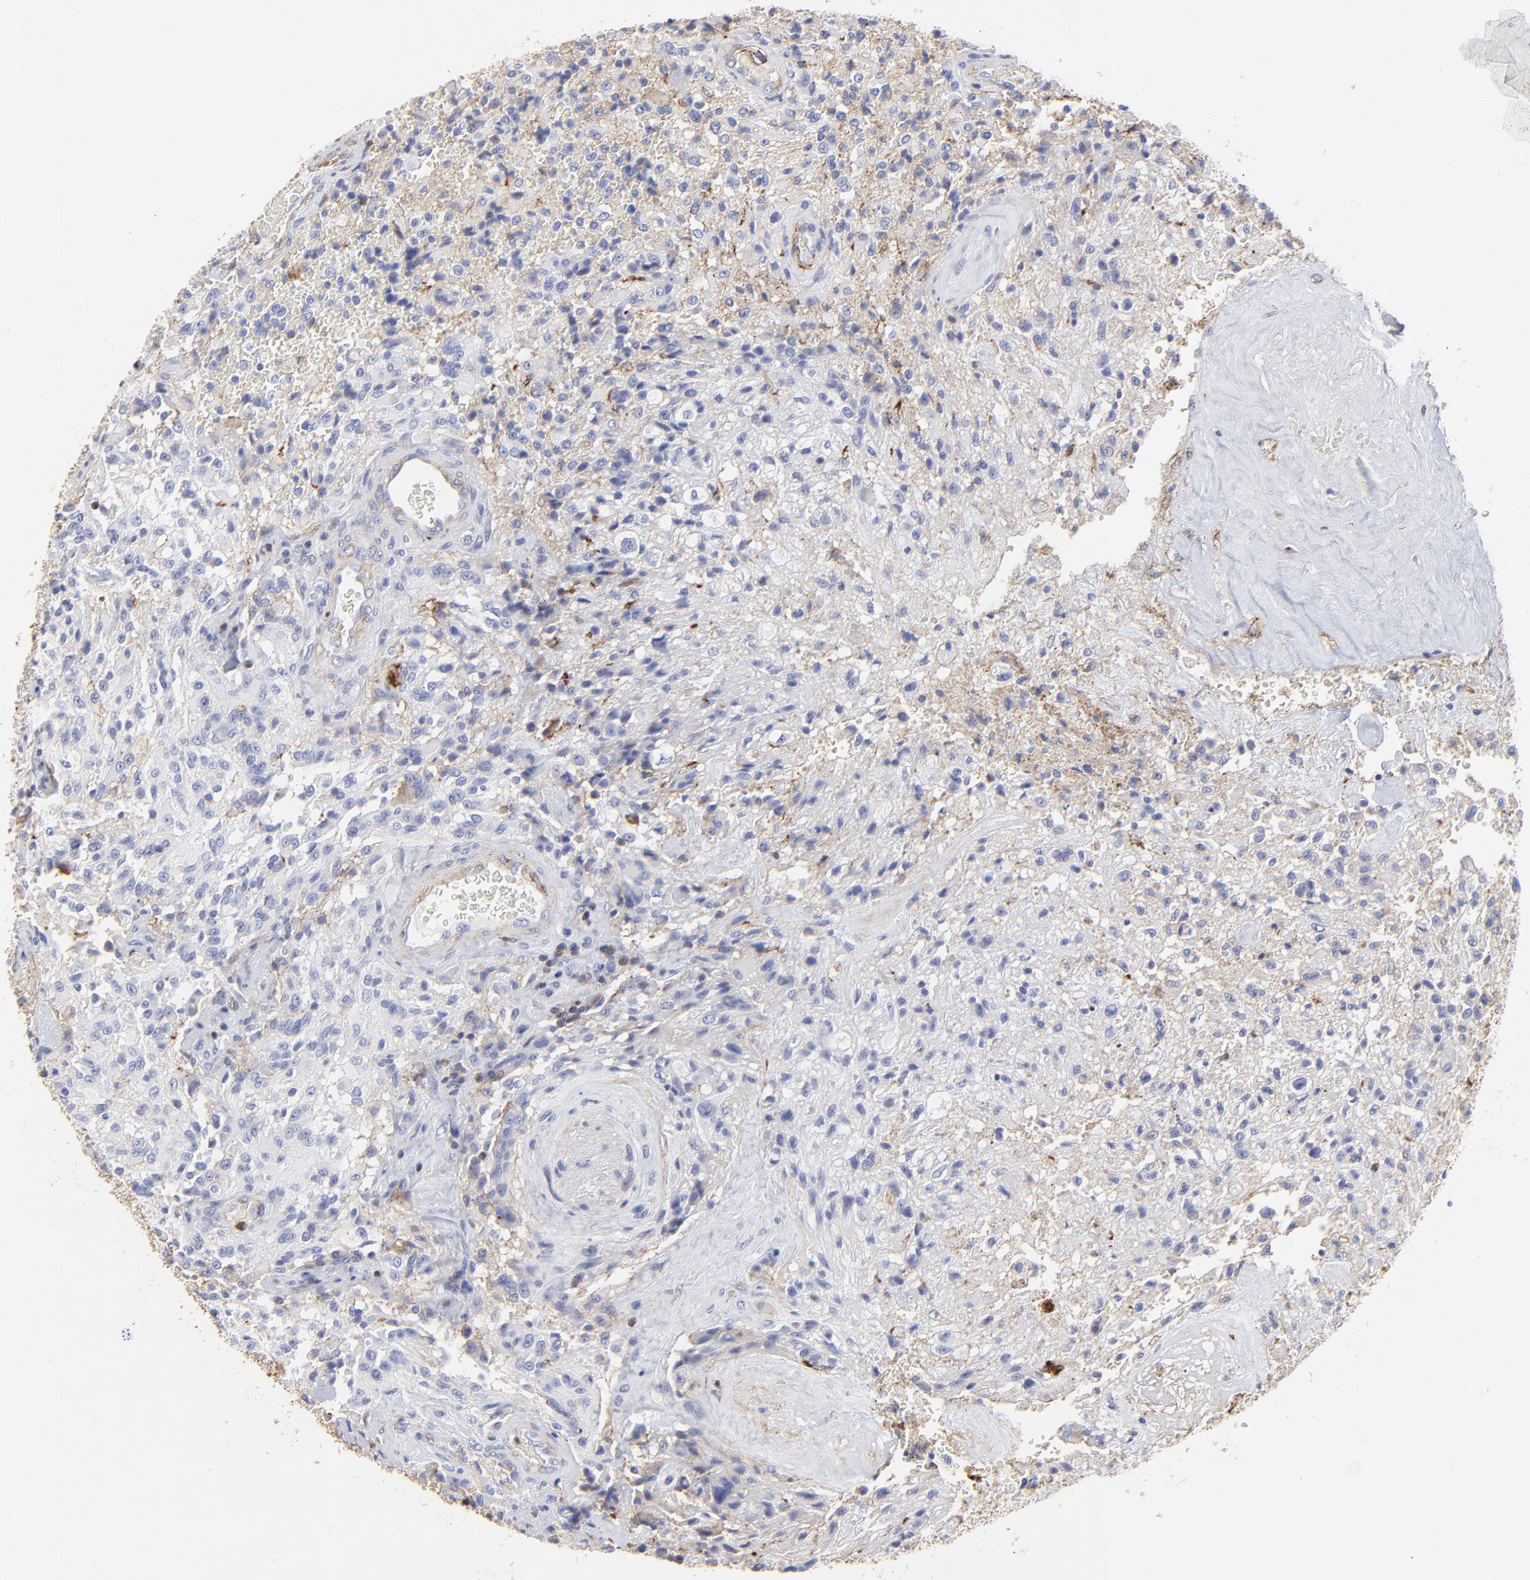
{"staining": {"intensity": "negative", "quantity": "none", "location": "none"}, "tissue": "glioma", "cell_type": "Tumor cells", "image_type": "cancer", "snomed": [{"axis": "morphology", "description": "Normal tissue, NOS"}, {"axis": "morphology", "description": "Glioma, malignant, High grade"}, {"axis": "topography", "description": "Cerebral cortex"}], "caption": "Malignant glioma (high-grade) was stained to show a protein in brown. There is no significant staining in tumor cells.", "gene": "ANXA6", "patient": {"sex": "male", "age": 56}}